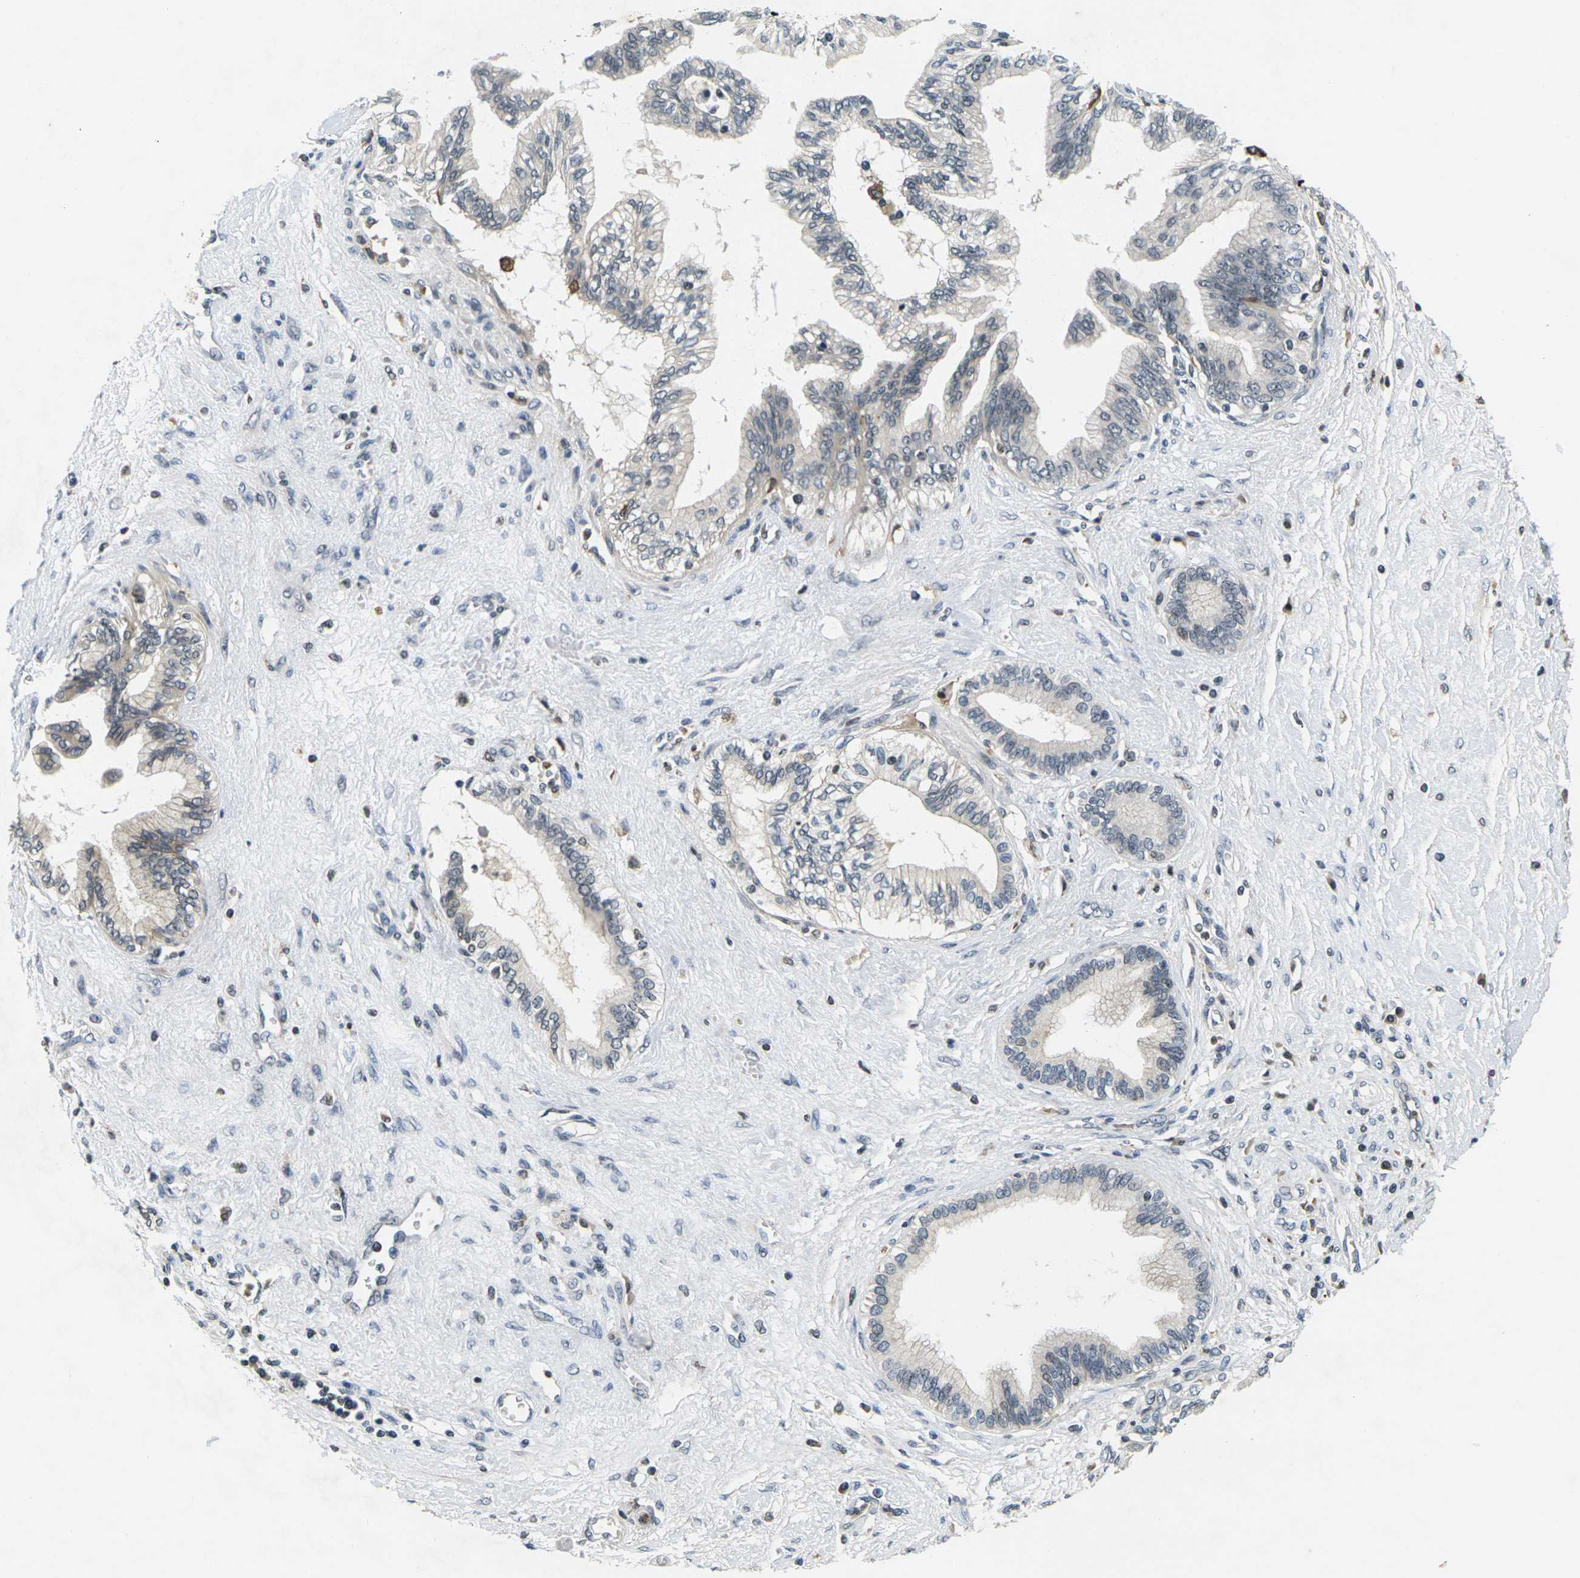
{"staining": {"intensity": "weak", "quantity": "<25%", "location": "cytoplasmic/membranous"}, "tissue": "pancreatic cancer", "cell_type": "Tumor cells", "image_type": "cancer", "snomed": [{"axis": "morphology", "description": "Adenocarcinoma, NOS"}, {"axis": "topography", "description": "Pancreas"}], "caption": "Tumor cells are negative for protein expression in human pancreatic cancer (adenocarcinoma). Brightfield microscopy of IHC stained with DAB (brown) and hematoxylin (blue), captured at high magnification.", "gene": "C1QC", "patient": {"sex": "female", "age": 70}}